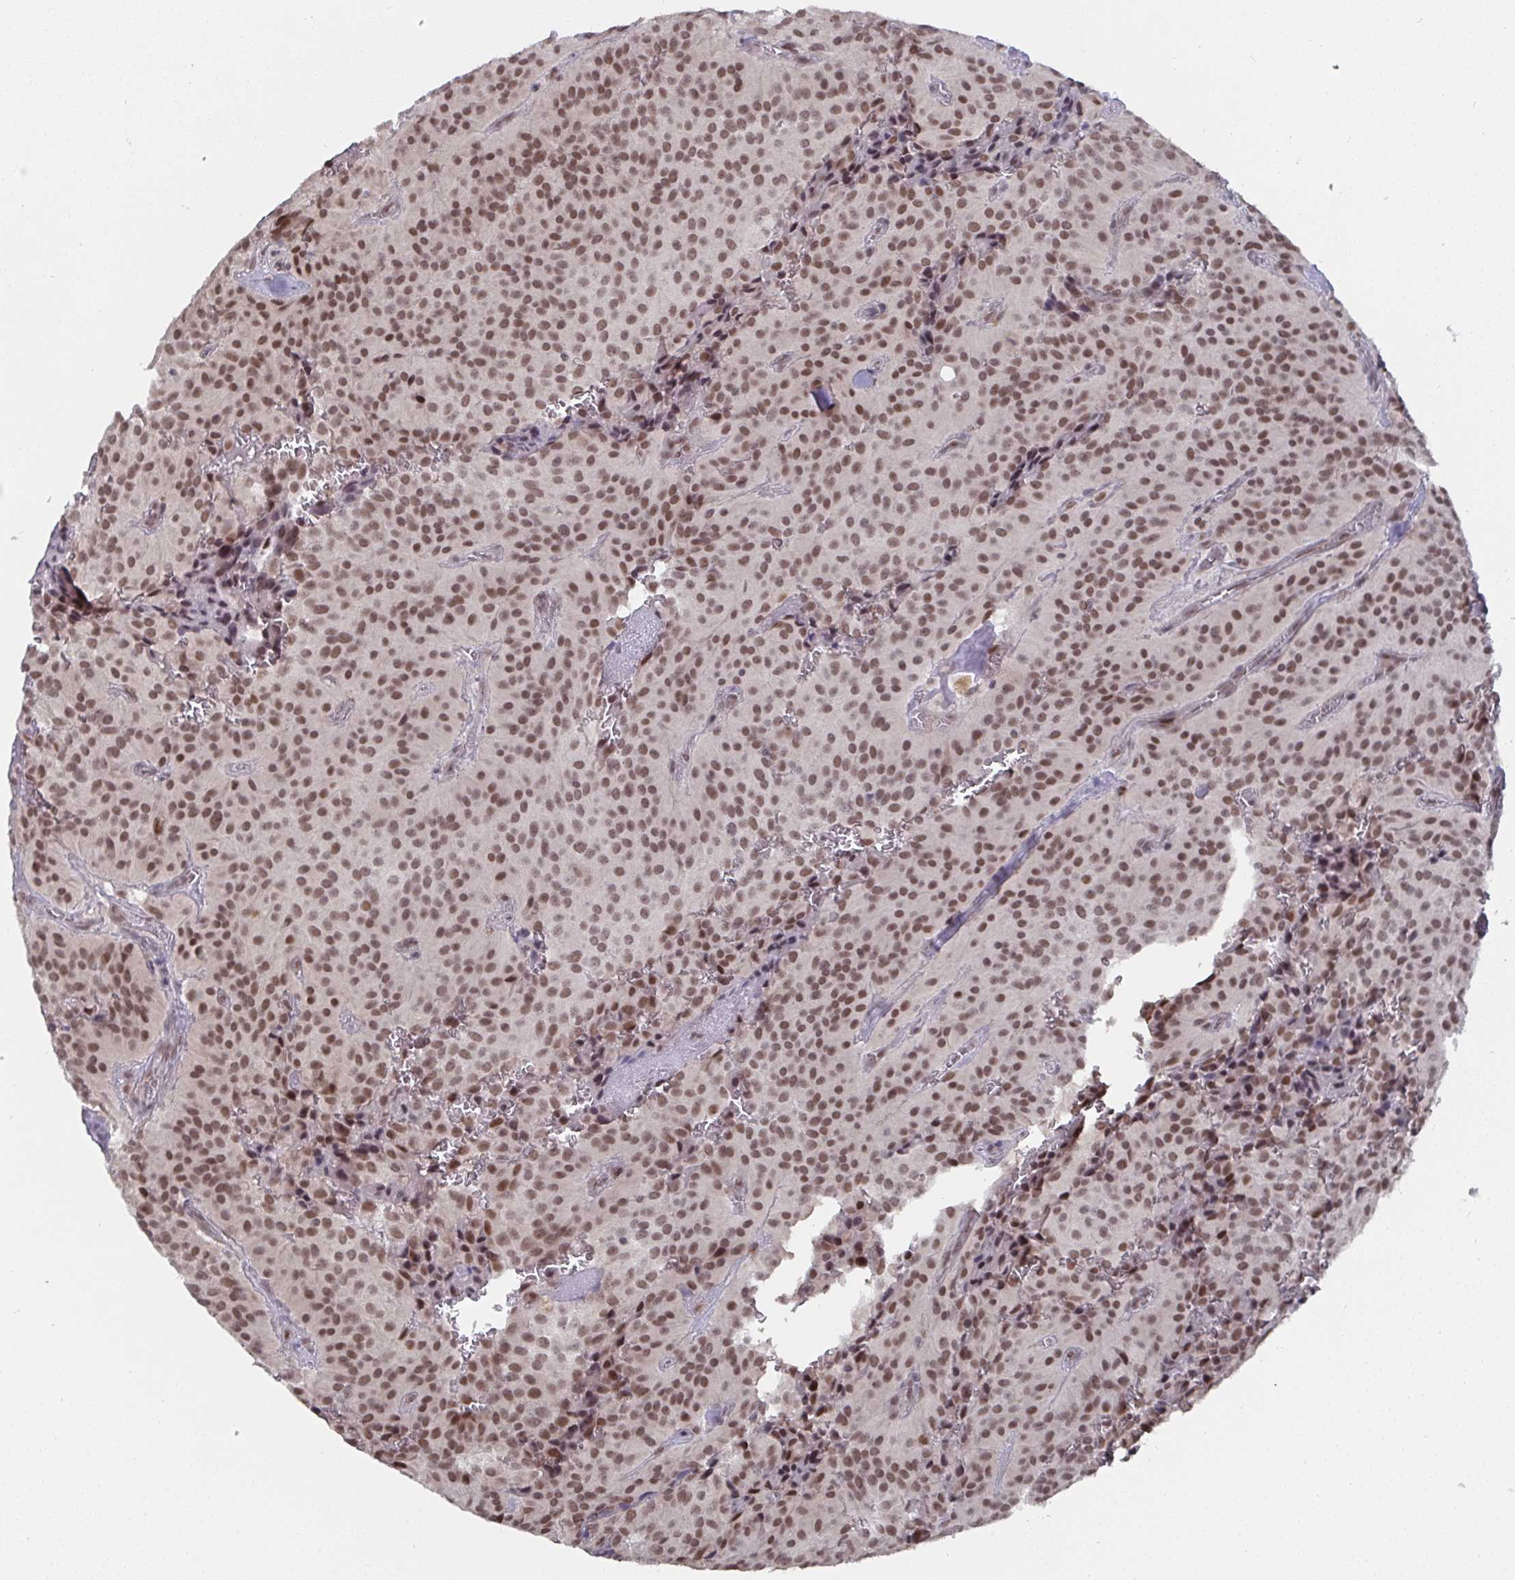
{"staining": {"intensity": "moderate", "quantity": ">75%", "location": "nuclear"}, "tissue": "glioma", "cell_type": "Tumor cells", "image_type": "cancer", "snomed": [{"axis": "morphology", "description": "Glioma, malignant, Low grade"}, {"axis": "topography", "description": "Brain"}], "caption": "Brown immunohistochemical staining in glioma reveals moderate nuclear expression in approximately >75% of tumor cells. Nuclei are stained in blue.", "gene": "JMJD1C", "patient": {"sex": "male", "age": 42}}